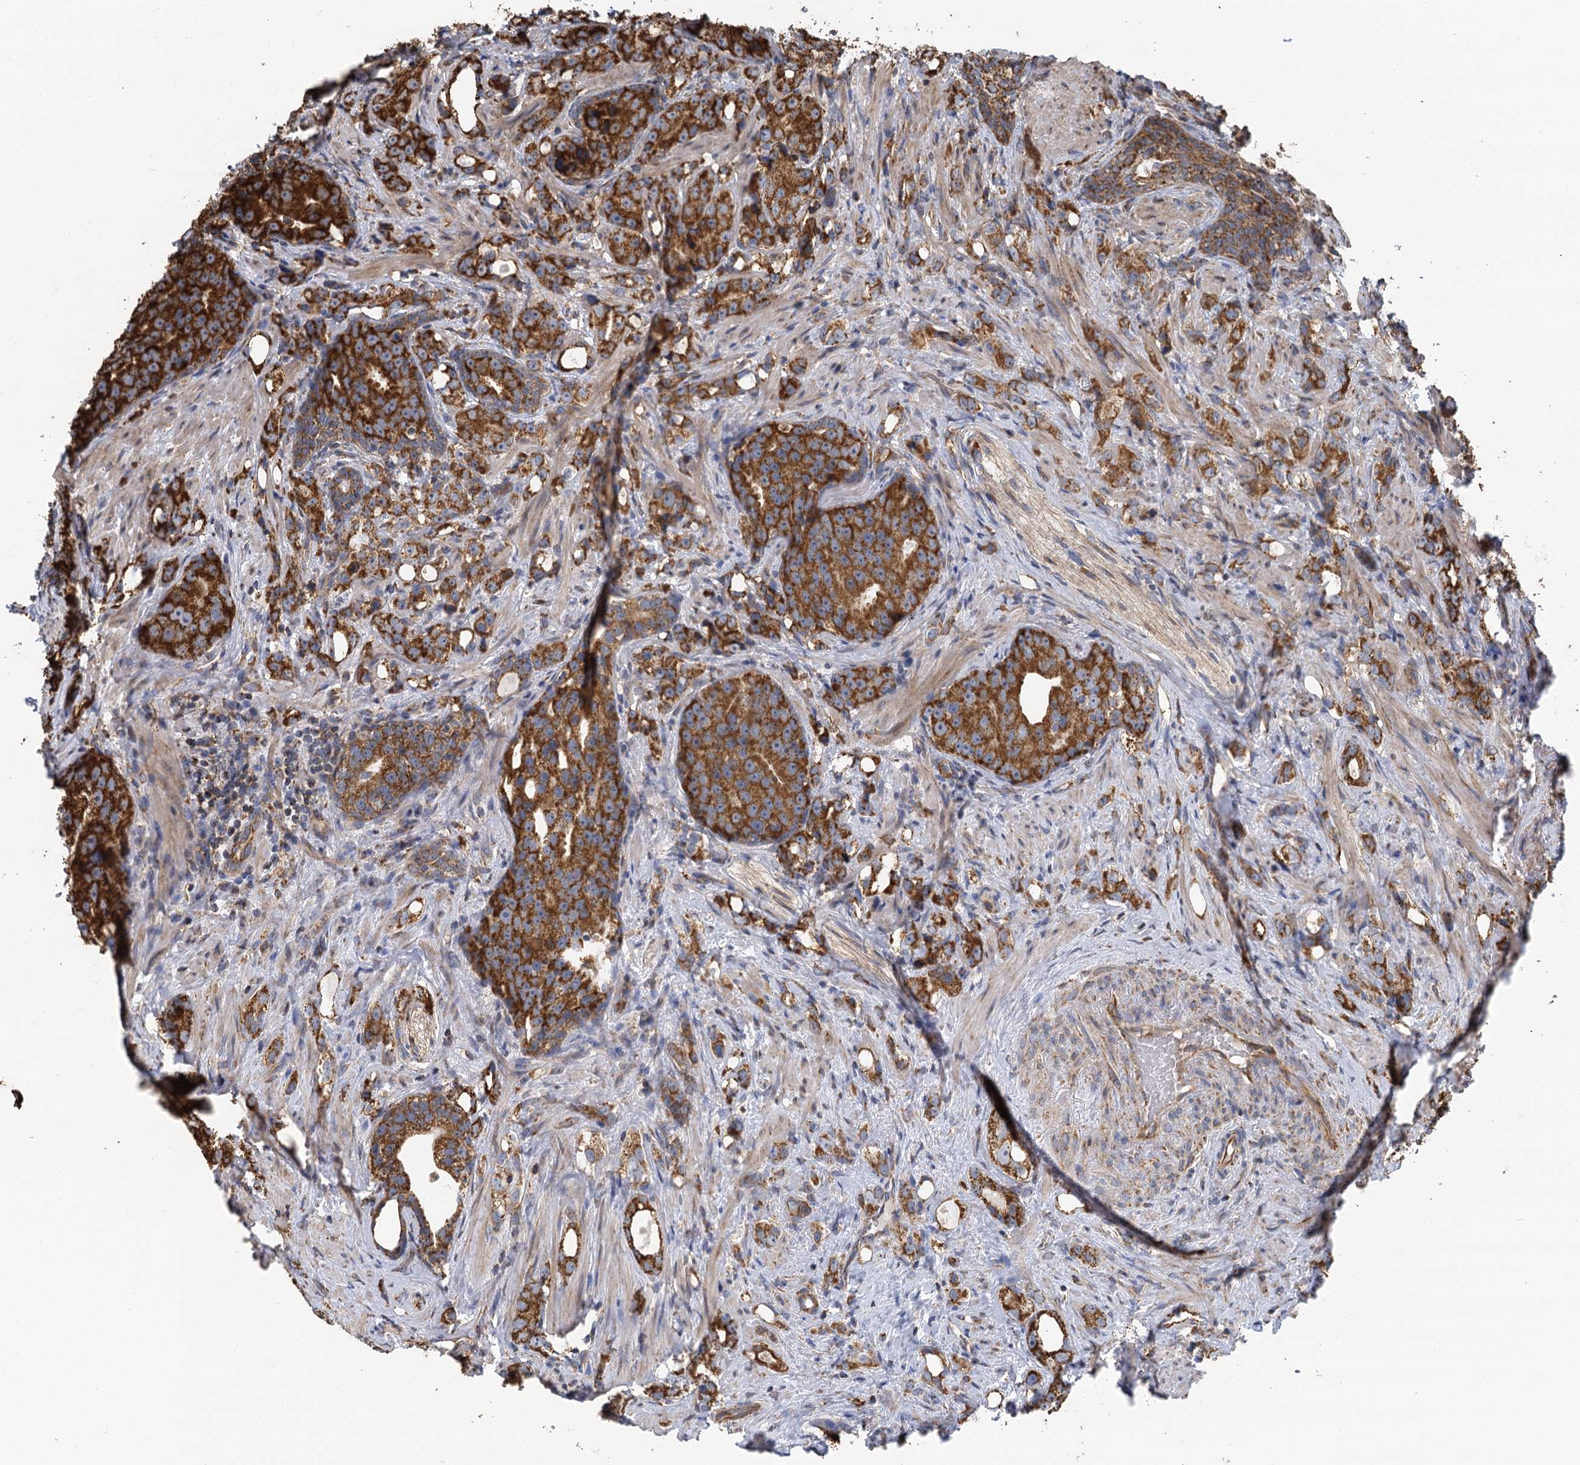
{"staining": {"intensity": "strong", "quantity": ">75%", "location": "cytoplasmic/membranous"}, "tissue": "prostate cancer", "cell_type": "Tumor cells", "image_type": "cancer", "snomed": [{"axis": "morphology", "description": "Adenocarcinoma, High grade"}, {"axis": "topography", "description": "Prostate"}], "caption": "About >75% of tumor cells in high-grade adenocarcinoma (prostate) exhibit strong cytoplasmic/membranous protein expression as visualized by brown immunohistochemical staining.", "gene": "IL11RA", "patient": {"sex": "male", "age": 63}}